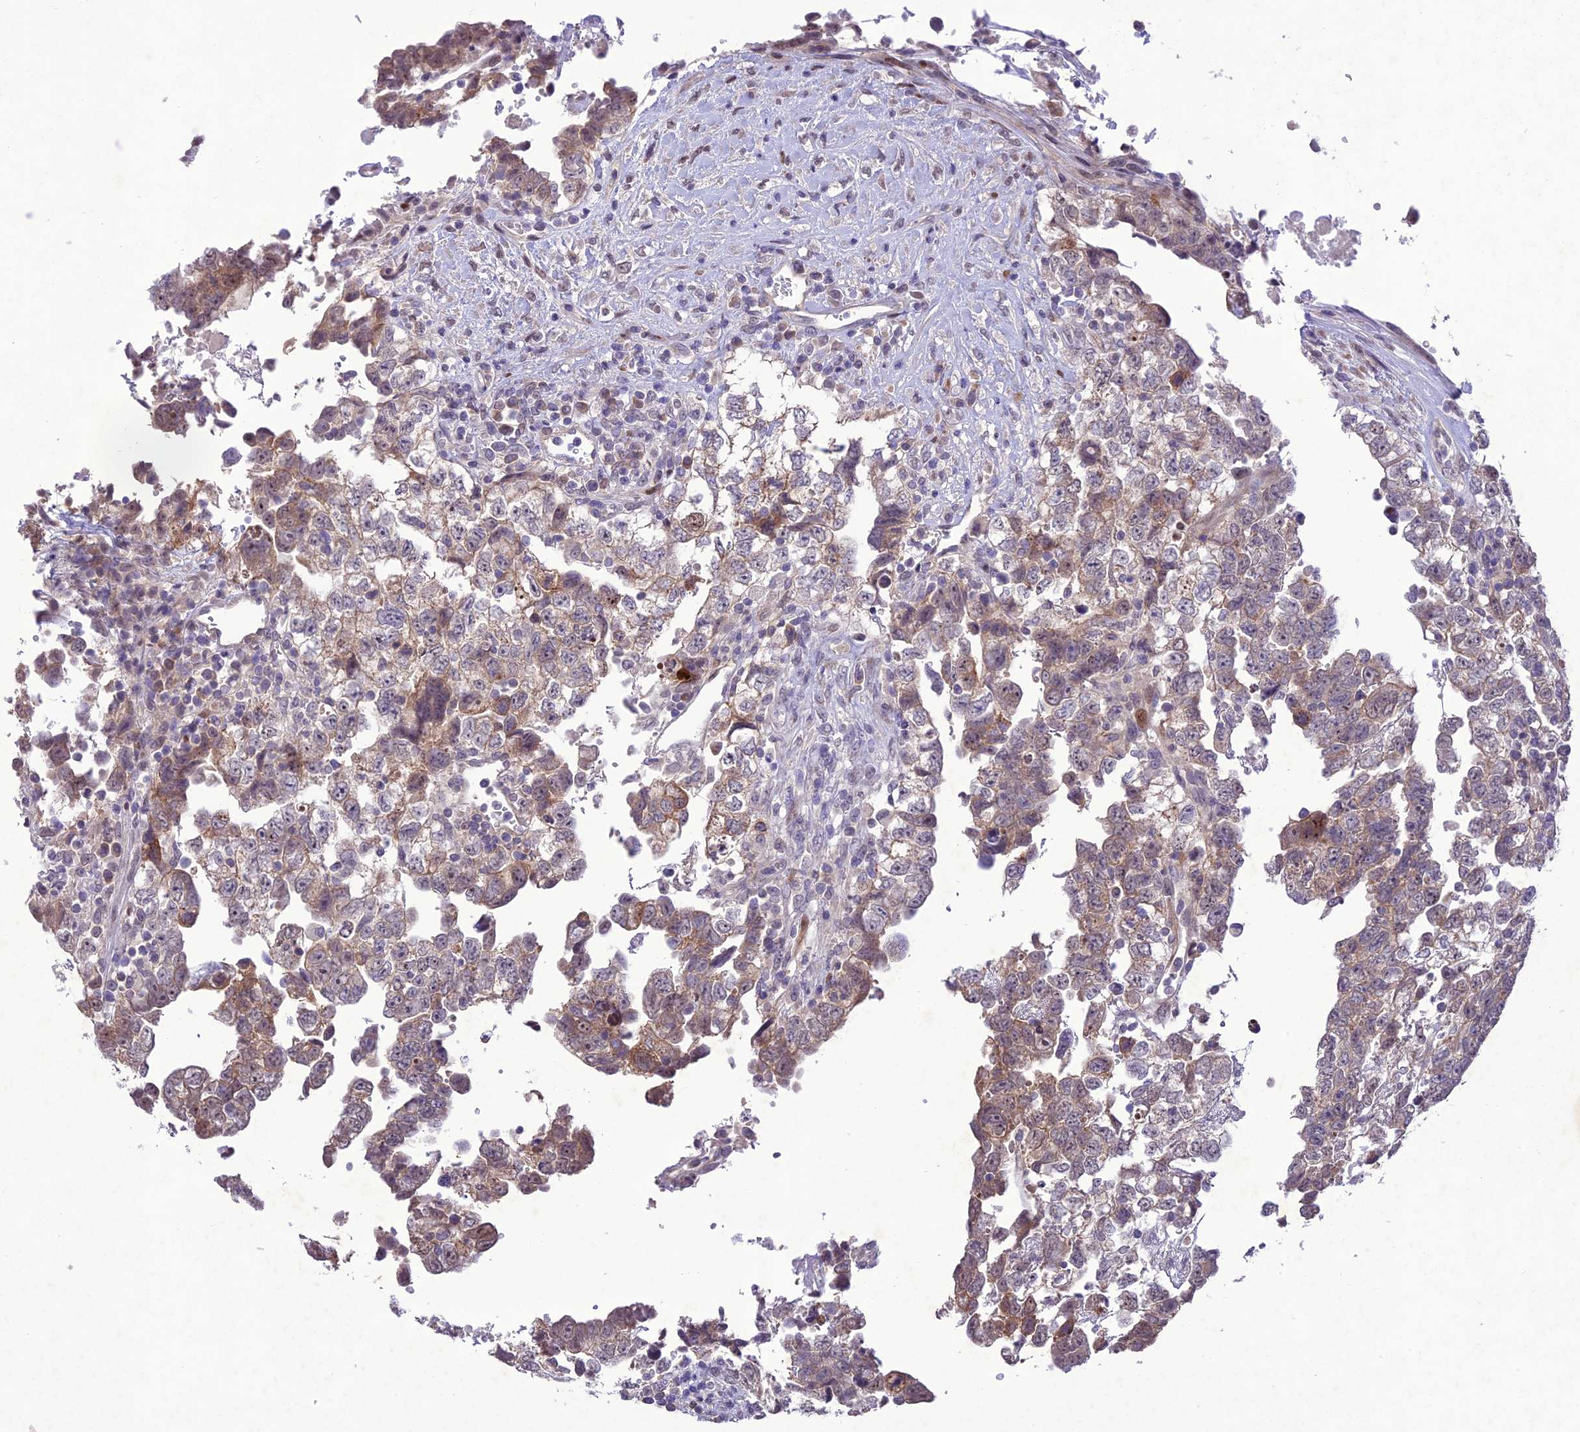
{"staining": {"intensity": "moderate", "quantity": "25%-75%", "location": "cytoplasmic/membranous"}, "tissue": "testis cancer", "cell_type": "Tumor cells", "image_type": "cancer", "snomed": [{"axis": "morphology", "description": "Carcinoma, Embryonal, NOS"}, {"axis": "topography", "description": "Testis"}], "caption": "Immunohistochemistry (IHC) of testis embryonal carcinoma reveals medium levels of moderate cytoplasmic/membranous expression in approximately 25%-75% of tumor cells.", "gene": "ANKRD52", "patient": {"sex": "male", "age": 37}}